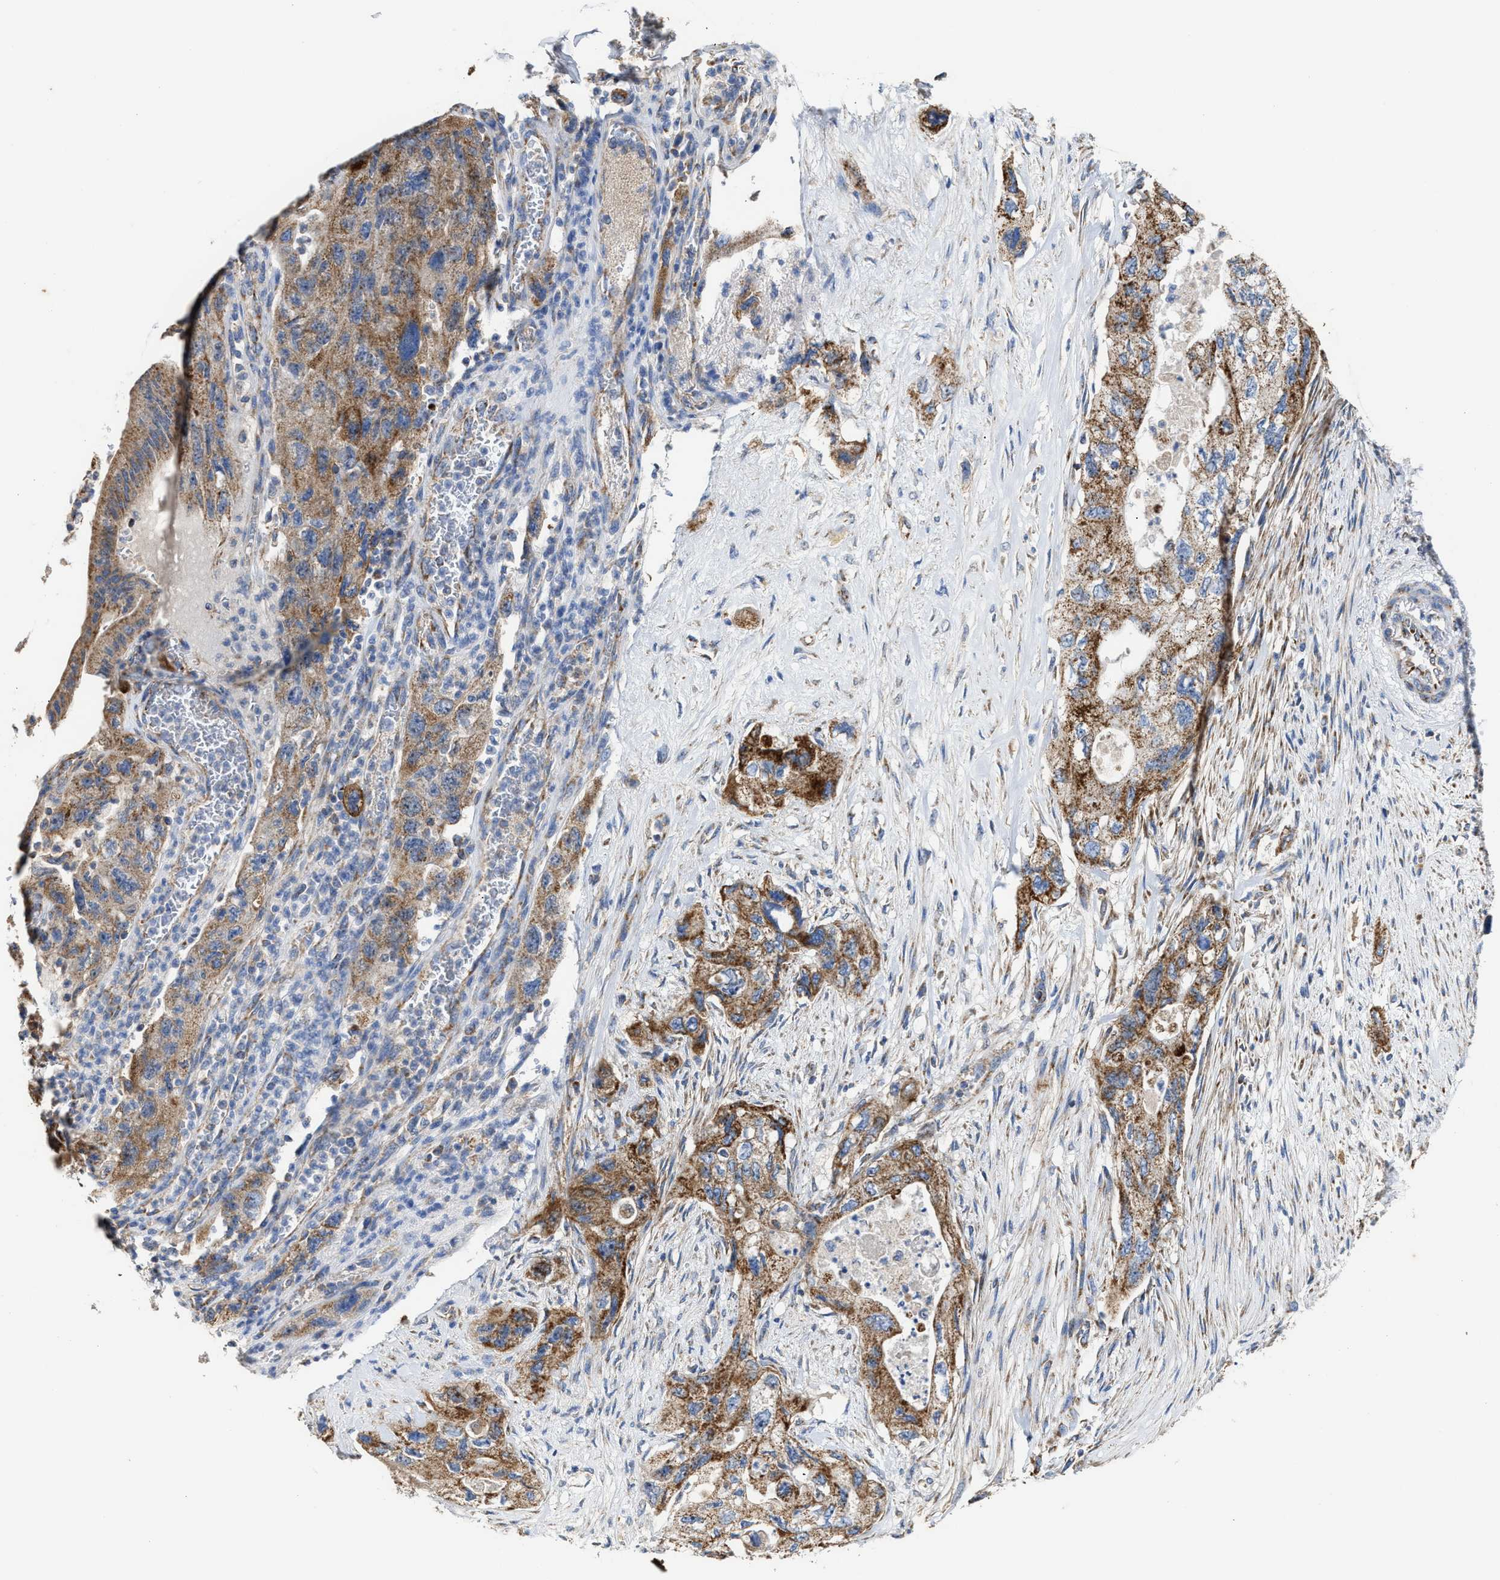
{"staining": {"intensity": "moderate", "quantity": ">75%", "location": "cytoplasmic/membranous"}, "tissue": "pancreatic cancer", "cell_type": "Tumor cells", "image_type": "cancer", "snomed": [{"axis": "morphology", "description": "Adenocarcinoma, NOS"}, {"axis": "topography", "description": "Pancreas"}], "caption": "Pancreatic adenocarcinoma stained with DAB (3,3'-diaminobenzidine) immunohistochemistry exhibits medium levels of moderate cytoplasmic/membranous expression in approximately >75% of tumor cells.", "gene": "MECR", "patient": {"sex": "female", "age": 73}}